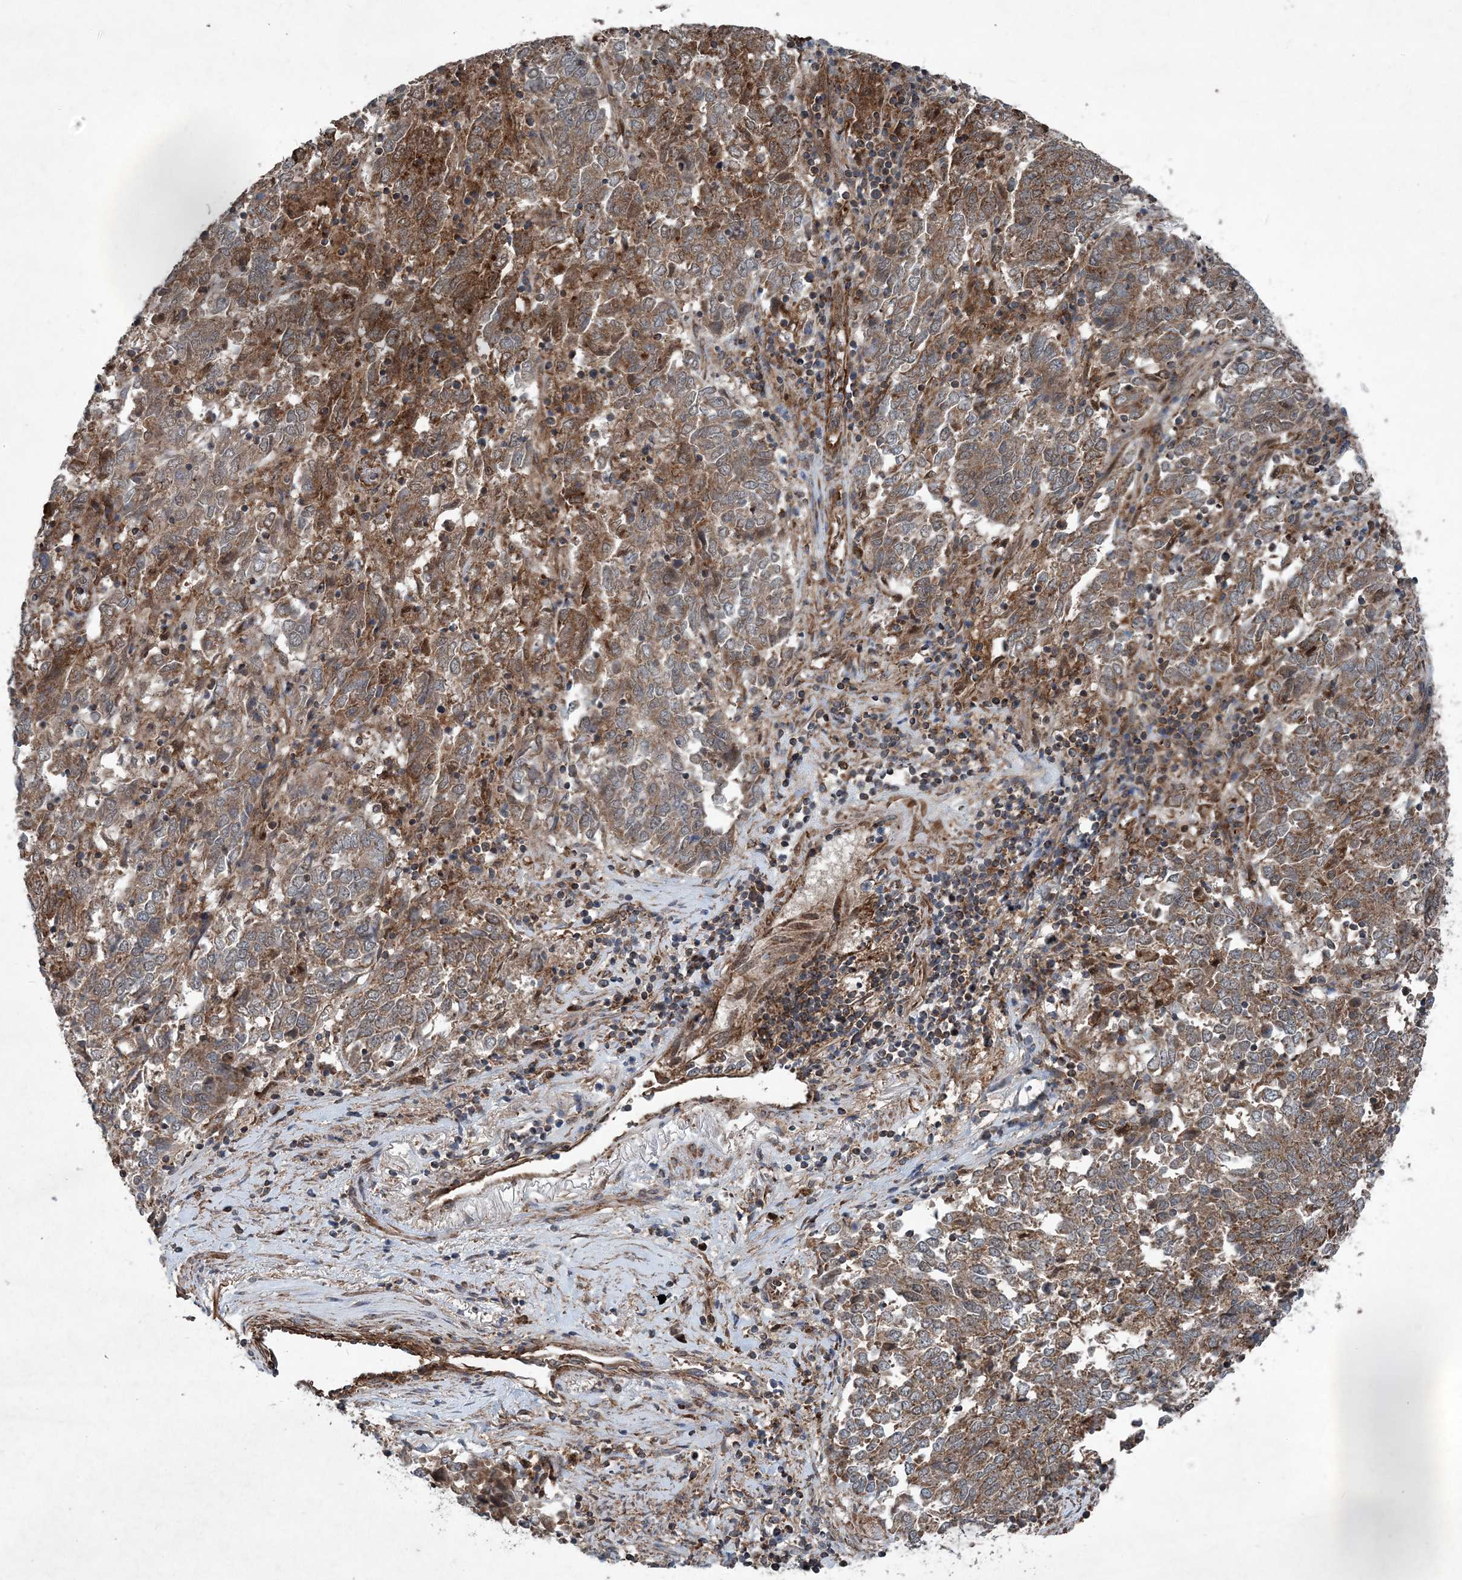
{"staining": {"intensity": "moderate", "quantity": ">75%", "location": "cytoplasmic/membranous"}, "tissue": "endometrial cancer", "cell_type": "Tumor cells", "image_type": "cancer", "snomed": [{"axis": "morphology", "description": "Adenocarcinoma, NOS"}, {"axis": "topography", "description": "Endometrium"}], "caption": "A medium amount of moderate cytoplasmic/membranous positivity is present in approximately >75% of tumor cells in endometrial adenocarcinoma tissue.", "gene": "NDUFA2", "patient": {"sex": "female", "age": 80}}